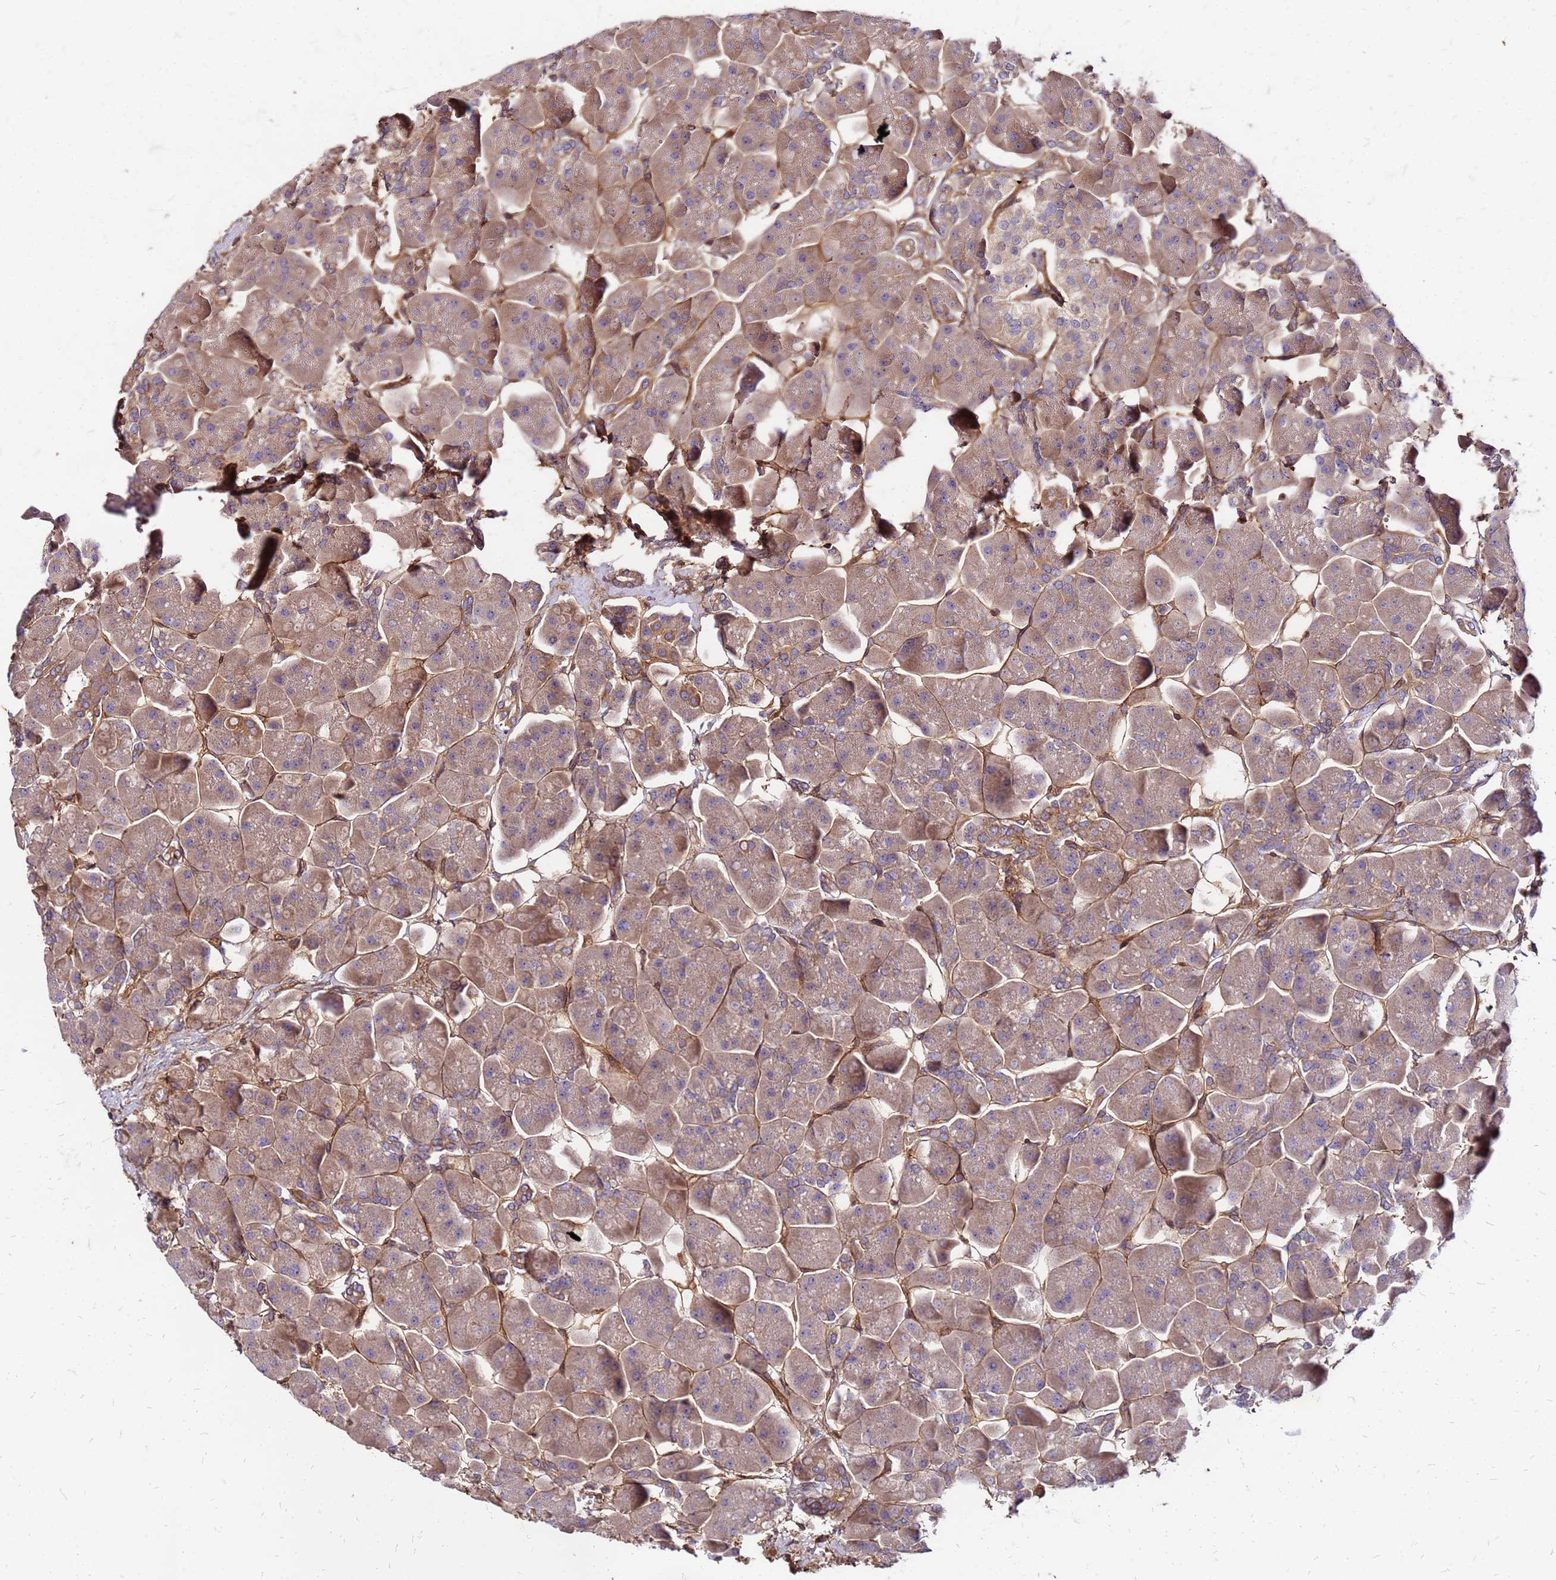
{"staining": {"intensity": "moderate", "quantity": ">75%", "location": "cytoplasmic/membranous"}, "tissue": "pancreas", "cell_type": "Exocrine glandular cells", "image_type": "normal", "snomed": [{"axis": "morphology", "description": "Normal tissue, NOS"}, {"axis": "topography", "description": "Pancreas"}], "caption": "Brown immunohistochemical staining in benign pancreas shows moderate cytoplasmic/membranous positivity in about >75% of exocrine glandular cells.", "gene": "CYBC1", "patient": {"sex": "male", "age": 66}}